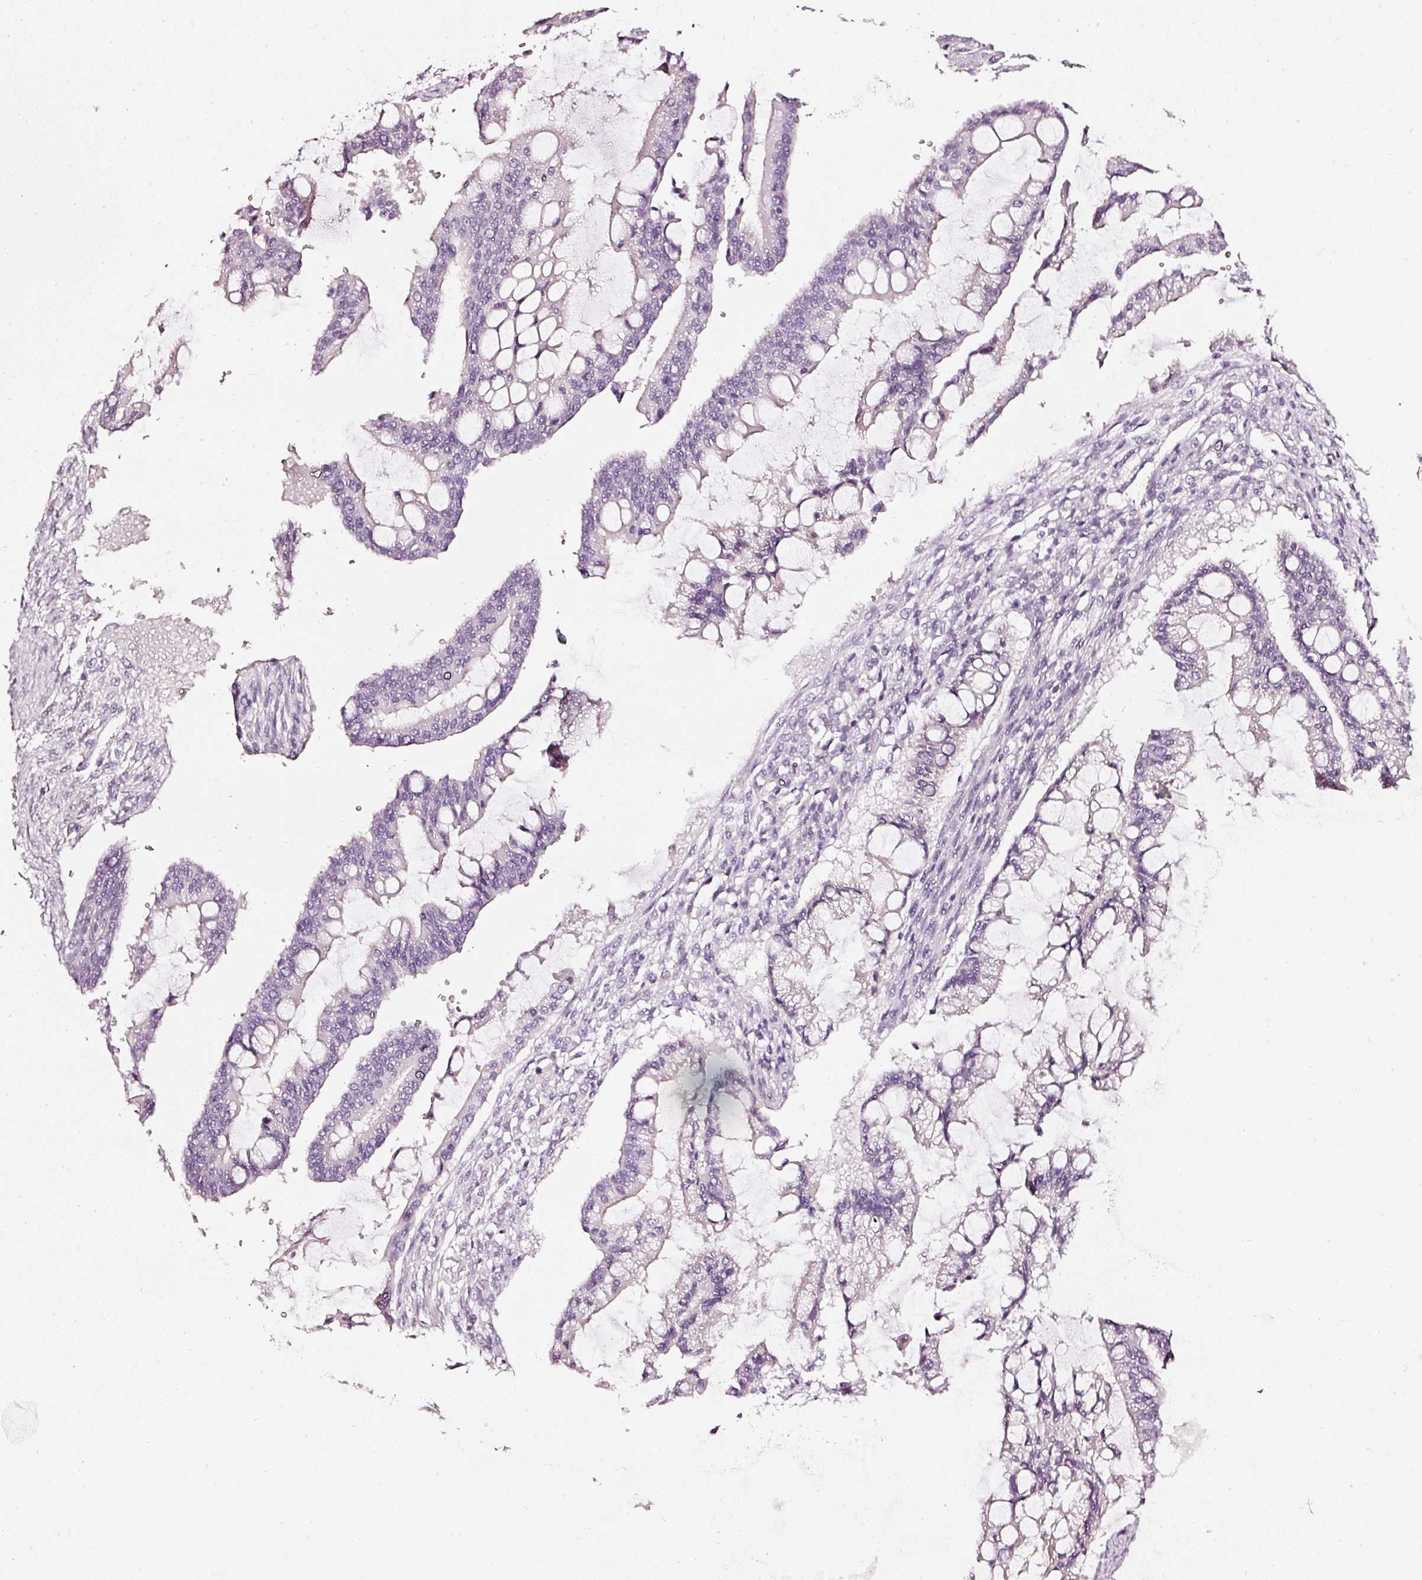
{"staining": {"intensity": "weak", "quantity": "<25%", "location": "cytoplasmic/membranous"}, "tissue": "ovarian cancer", "cell_type": "Tumor cells", "image_type": "cancer", "snomed": [{"axis": "morphology", "description": "Cystadenocarcinoma, mucinous, NOS"}, {"axis": "topography", "description": "Ovary"}], "caption": "Protein analysis of ovarian mucinous cystadenocarcinoma shows no significant positivity in tumor cells.", "gene": "CNP", "patient": {"sex": "female", "age": 73}}